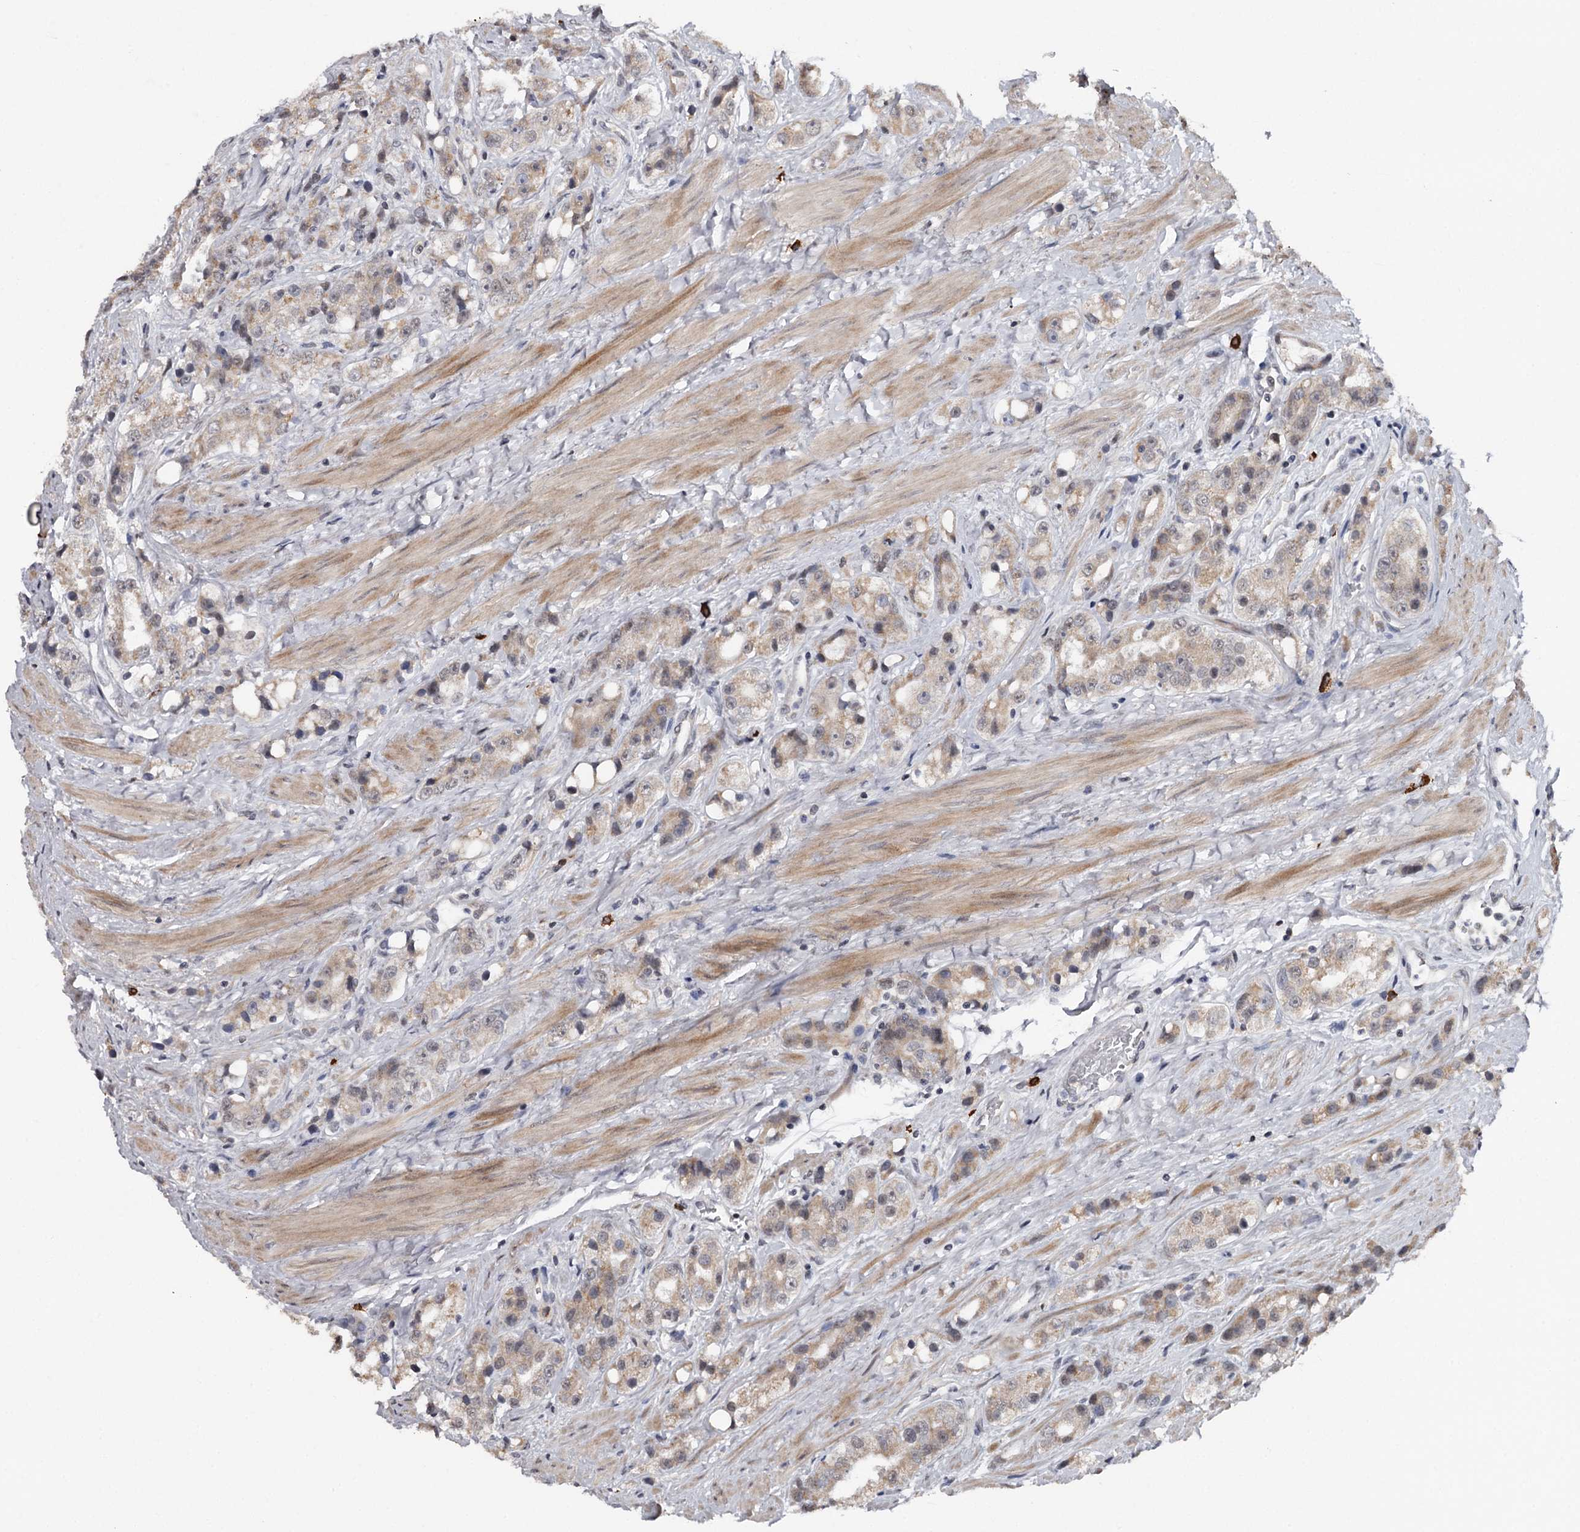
{"staining": {"intensity": "weak", "quantity": ">75%", "location": "cytoplasmic/membranous,nuclear"}, "tissue": "prostate cancer", "cell_type": "Tumor cells", "image_type": "cancer", "snomed": [{"axis": "morphology", "description": "Adenocarcinoma, NOS"}, {"axis": "topography", "description": "Prostate"}], "caption": "Immunohistochemical staining of human prostate cancer (adenocarcinoma) shows weak cytoplasmic/membranous and nuclear protein positivity in about >75% of tumor cells.", "gene": "GTSF1", "patient": {"sex": "male", "age": 79}}